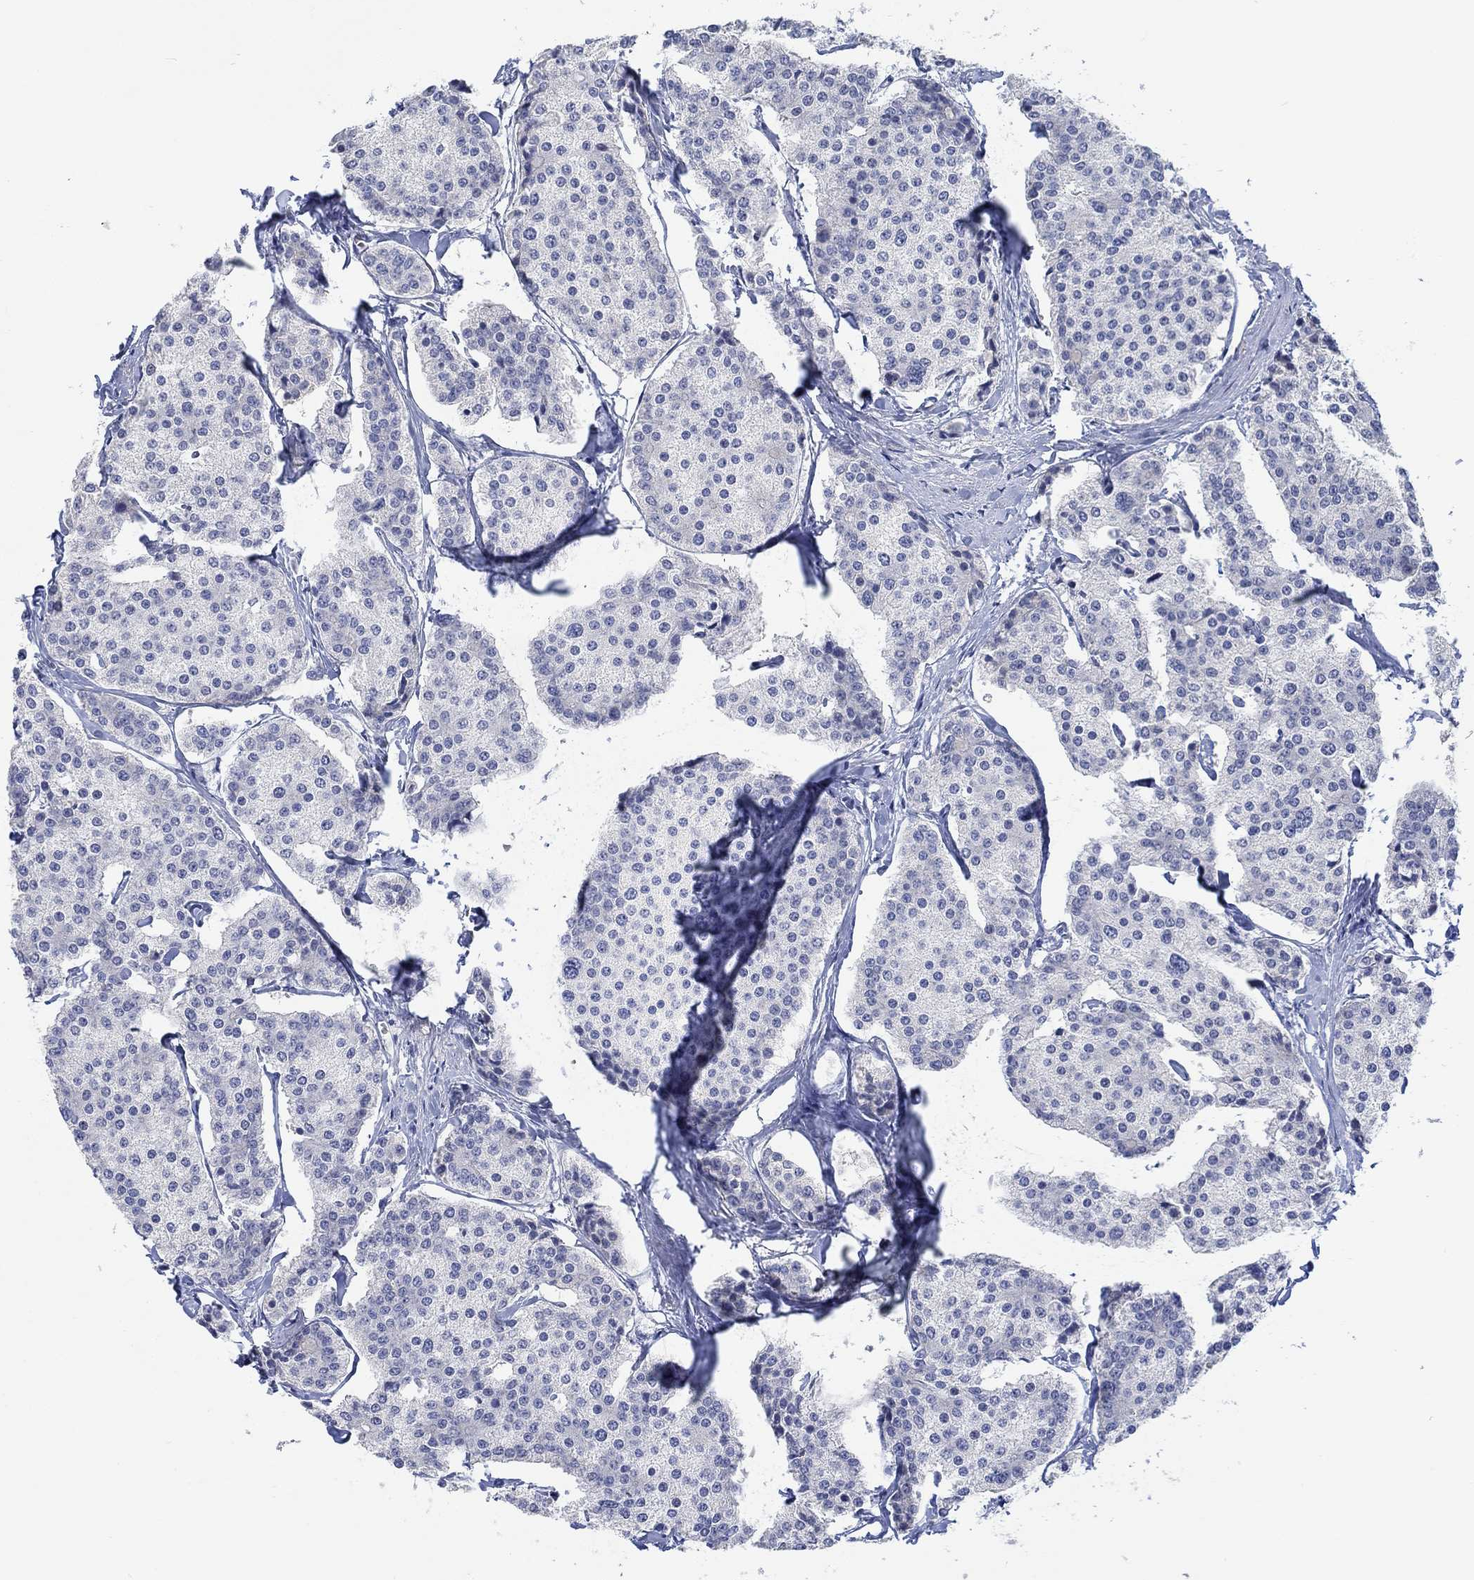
{"staining": {"intensity": "negative", "quantity": "none", "location": "none"}, "tissue": "carcinoid", "cell_type": "Tumor cells", "image_type": "cancer", "snomed": [{"axis": "morphology", "description": "Carcinoid, malignant, NOS"}, {"axis": "topography", "description": "Small intestine"}], "caption": "Immunohistochemical staining of carcinoid (malignant) shows no significant positivity in tumor cells.", "gene": "DLK1", "patient": {"sex": "female", "age": 65}}